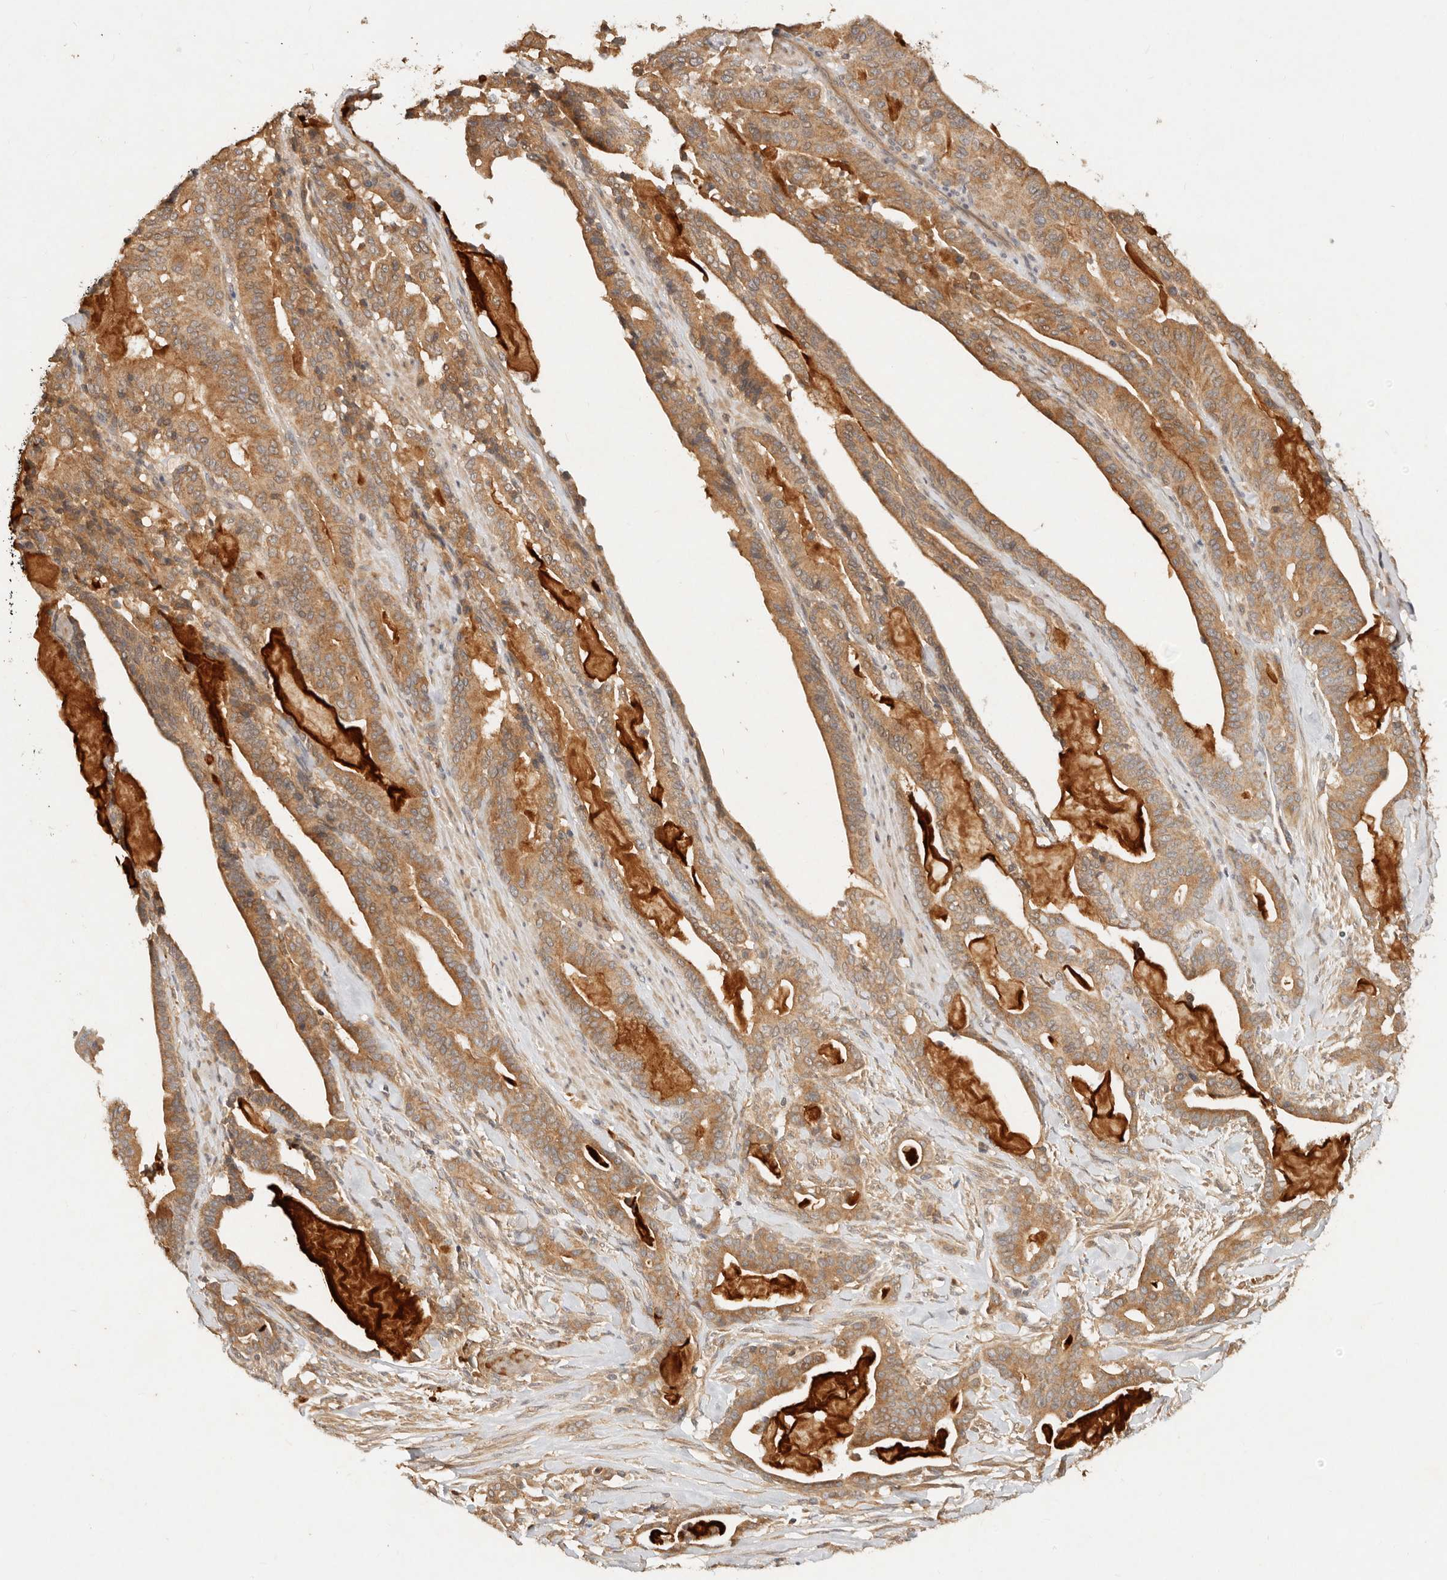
{"staining": {"intensity": "moderate", "quantity": ">75%", "location": "cytoplasmic/membranous"}, "tissue": "pancreatic cancer", "cell_type": "Tumor cells", "image_type": "cancer", "snomed": [{"axis": "morphology", "description": "Adenocarcinoma, NOS"}, {"axis": "topography", "description": "Pancreas"}], "caption": "This micrograph shows IHC staining of pancreatic adenocarcinoma, with medium moderate cytoplasmic/membranous staining in about >75% of tumor cells.", "gene": "FREM2", "patient": {"sex": "male", "age": 63}}